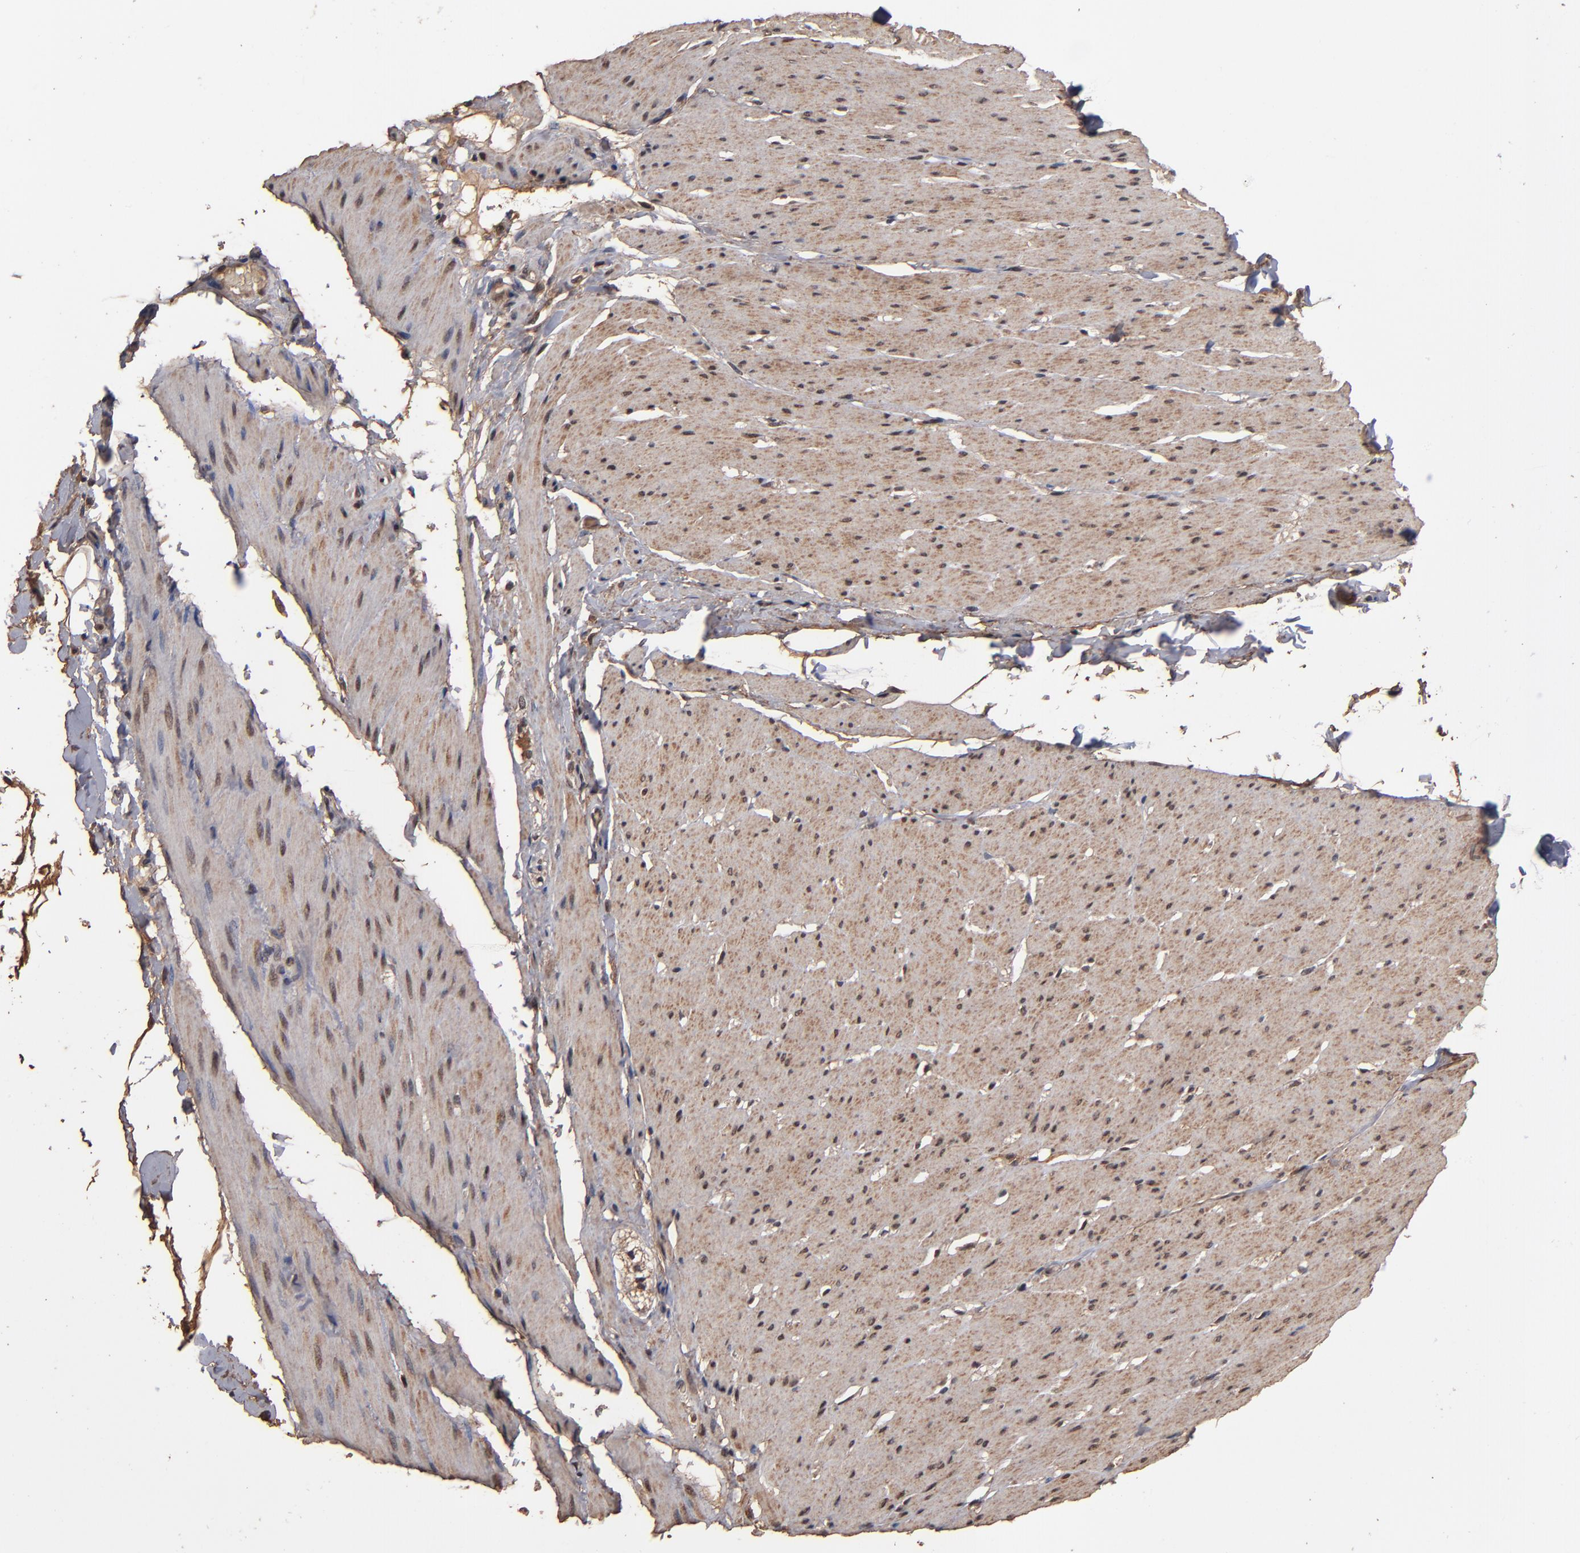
{"staining": {"intensity": "moderate", "quantity": ">75%", "location": "cytoplasmic/membranous"}, "tissue": "smooth muscle", "cell_type": "Smooth muscle cells", "image_type": "normal", "snomed": [{"axis": "morphology", "description": "Normal tissue, NOS"}, {"axis": "topography", "description": "Smooth muscle"}, {"axis": "topography", "description": "Colon"}], "caption": "Unremarkable smooth muscle was stained to show a protein in brown. There is medium levels of moderate cytoplasmic/membranous expression in approximately >75% of smooth muscle cells. (DAB = brown stain, brightfield microscopy at high magnification).", "gene": "NXF2B", "patient": {"sex": "male", "age": 67}}